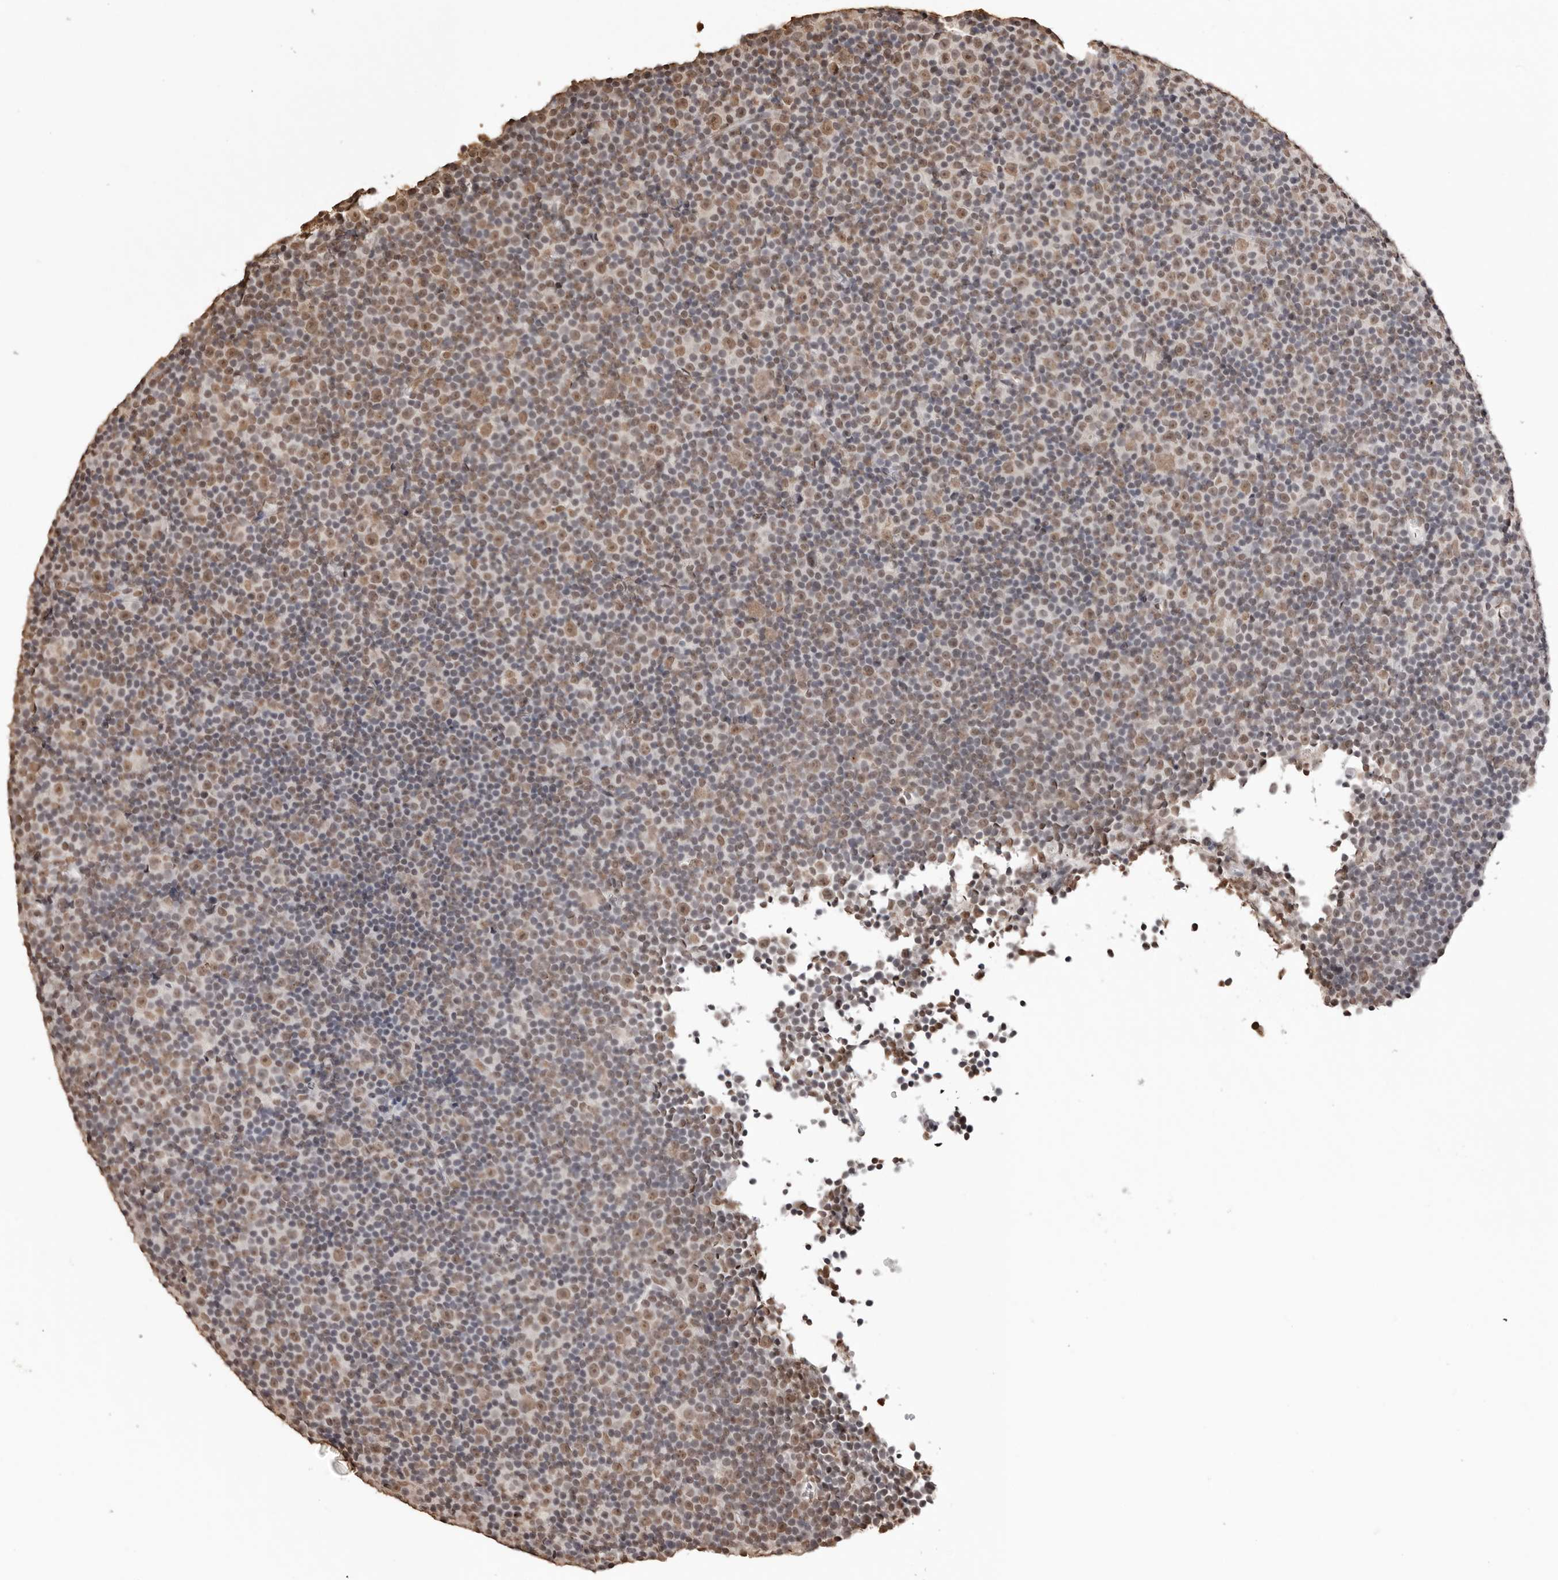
{"staining": {"intensity": "moderate", "quantity": ">75%", "location": "nuclear"}, "tissue": "lymphoma", "cell_type": "Tumor cells", "image_type": "cancer", "snomed": [{"axis": "morphology", "description": "Malignant lymphoma, non-Hodgkin's type, Low grade"}, {"axis": "topography", "description": "Lymph node"}], "caption": "This is a micrograph of immunohistochemistry staining of malignant lymphoma, non-Hodgkin's type (low-grade), which shows moderate staining in the nuclear of tumor cells.", "gene": "OLIG3", "patient": {"sex": "female", "age": 67}}